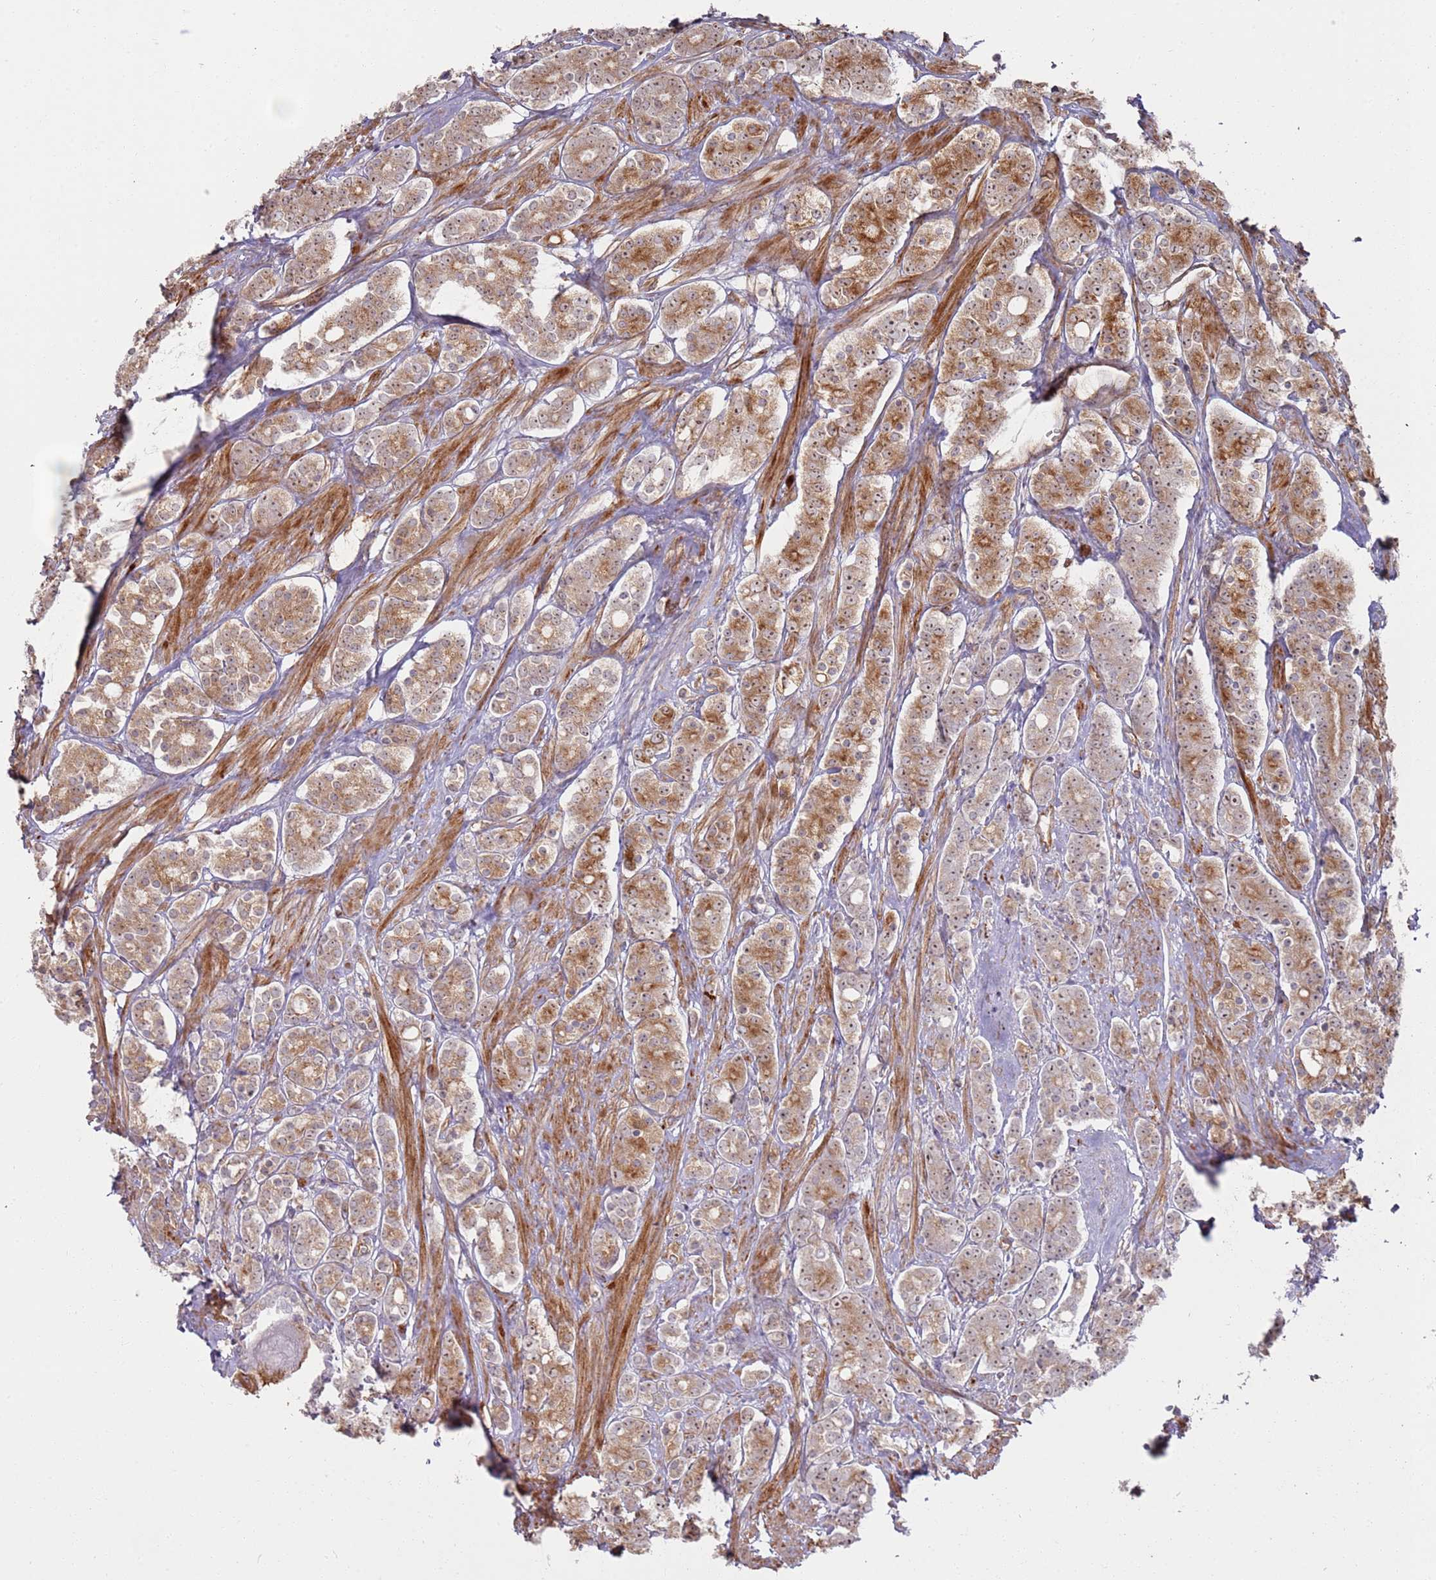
{"staining": {"intensity": "moderate", "quantity": ">75%", "location": "cytoplasmic/membranous,nuclear"}, "tissue": "prostate cancer", "cell_type": "Tumor cells", "image_type": "cancer", "snomed": [{"axis": "morphology", "description": "Adenocarcinoma, High grade"}, {"axis": "topography", "description": "Prostate"}], "caption": "This is an image of immunohistochemistry (IHC) staining of prostate cancer, which shows moderate expression in the cytoplasmic/membranous and nuclear of tumor cells.", "gene": "PHF21A", "patient": {"sex": "male", "age": 62}}